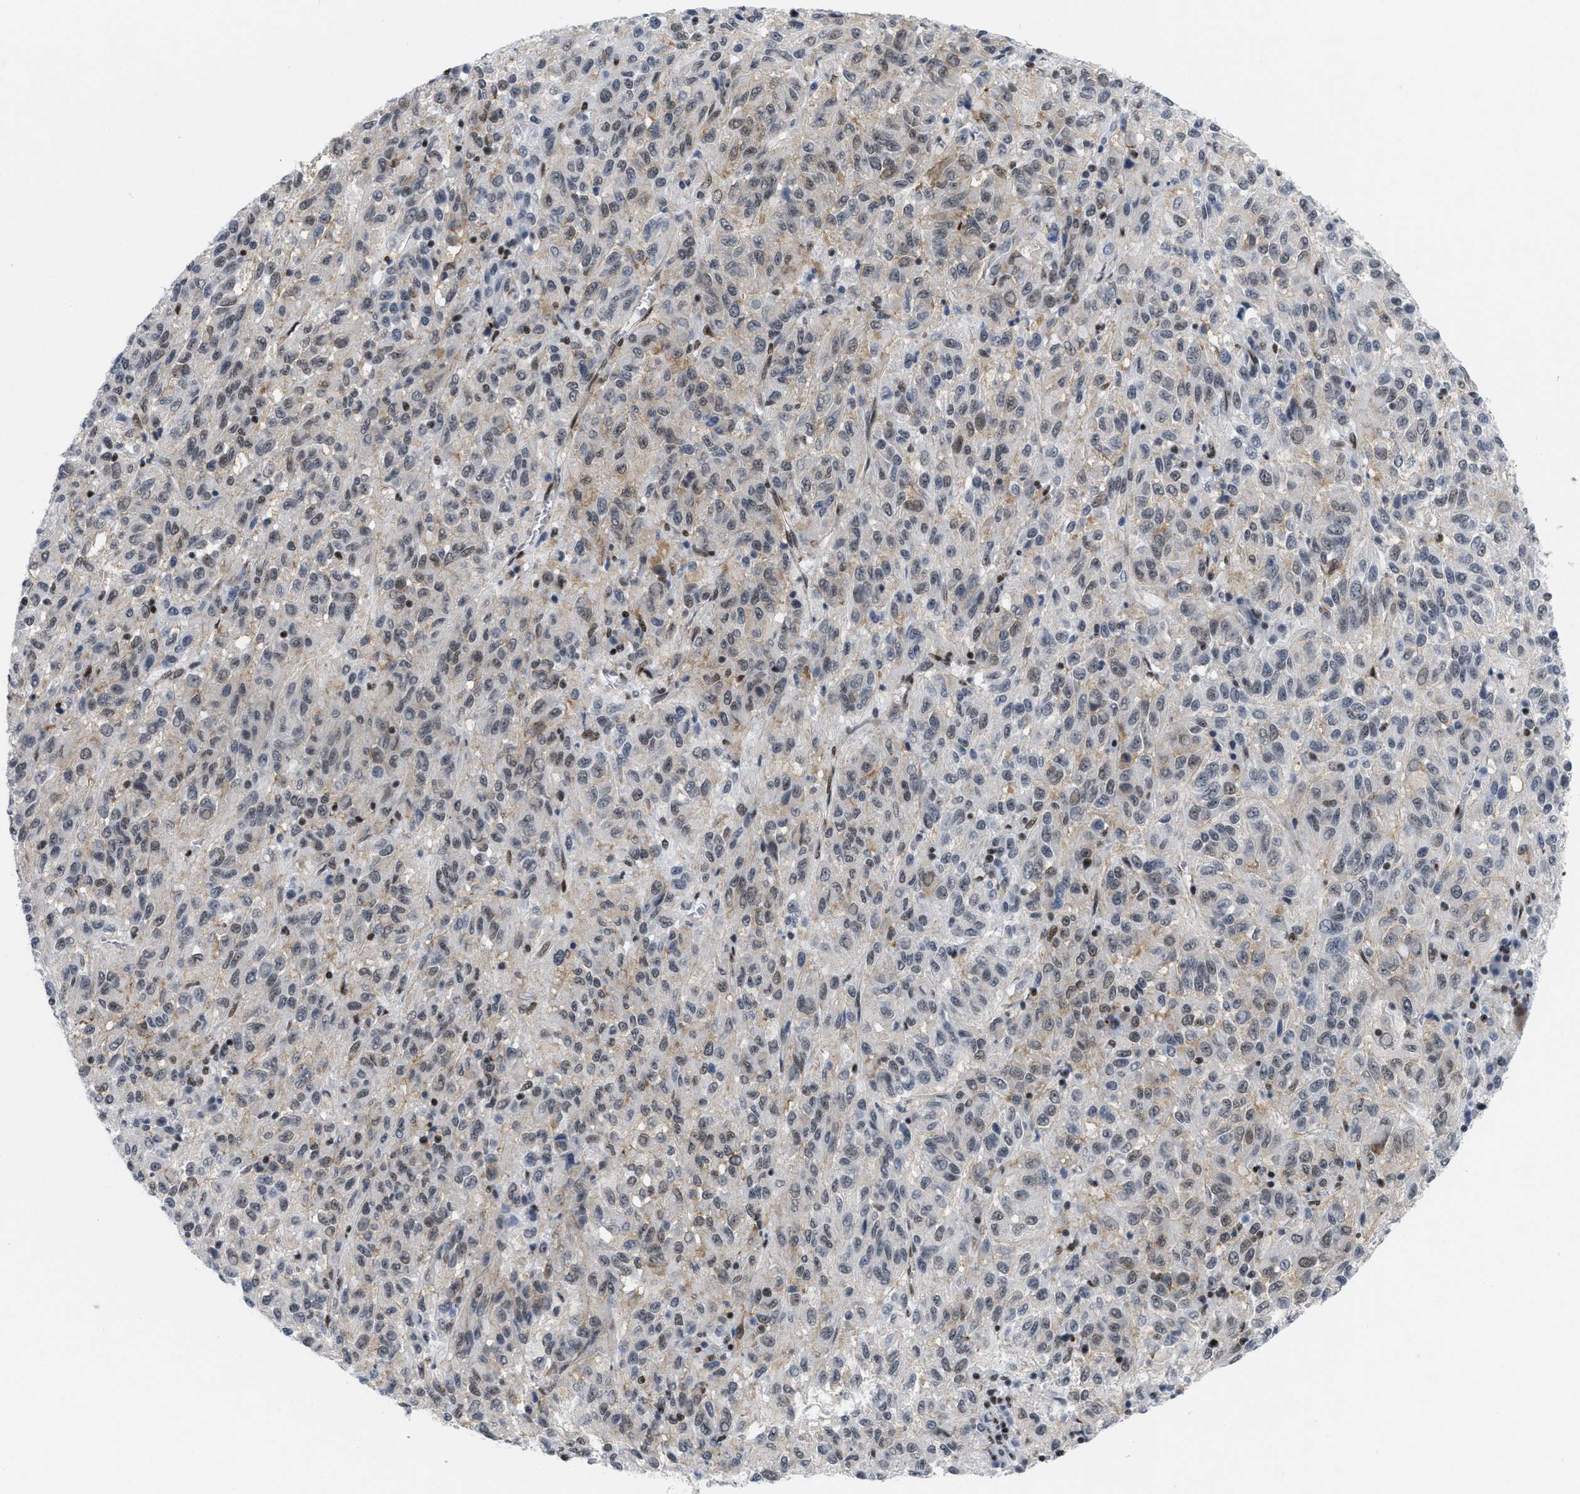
{"staining": {"intensity": "weak", "quantity": "<25%", "location": "nuclear"}, "tissue": "melanoma", "cell_type": "Tumor cells", "image_type": "cancer", "snomed": [{"axis": "morphology", "description": "Malignant melanoma, Metastatic site"}, {"axis": "topography", "description": "Lung"}], "caption": "Tumor cells show no significant protein positivity in malignant melanoma (metastatic site). (Stains: DAB (3,3'-diaminobenzidine) IHC with hematoxylin counter stain, Microscopy: brightfield microscopy at high magnification).", "gene": "MIER1", "patient": {"sex": "male", "age": 64}}